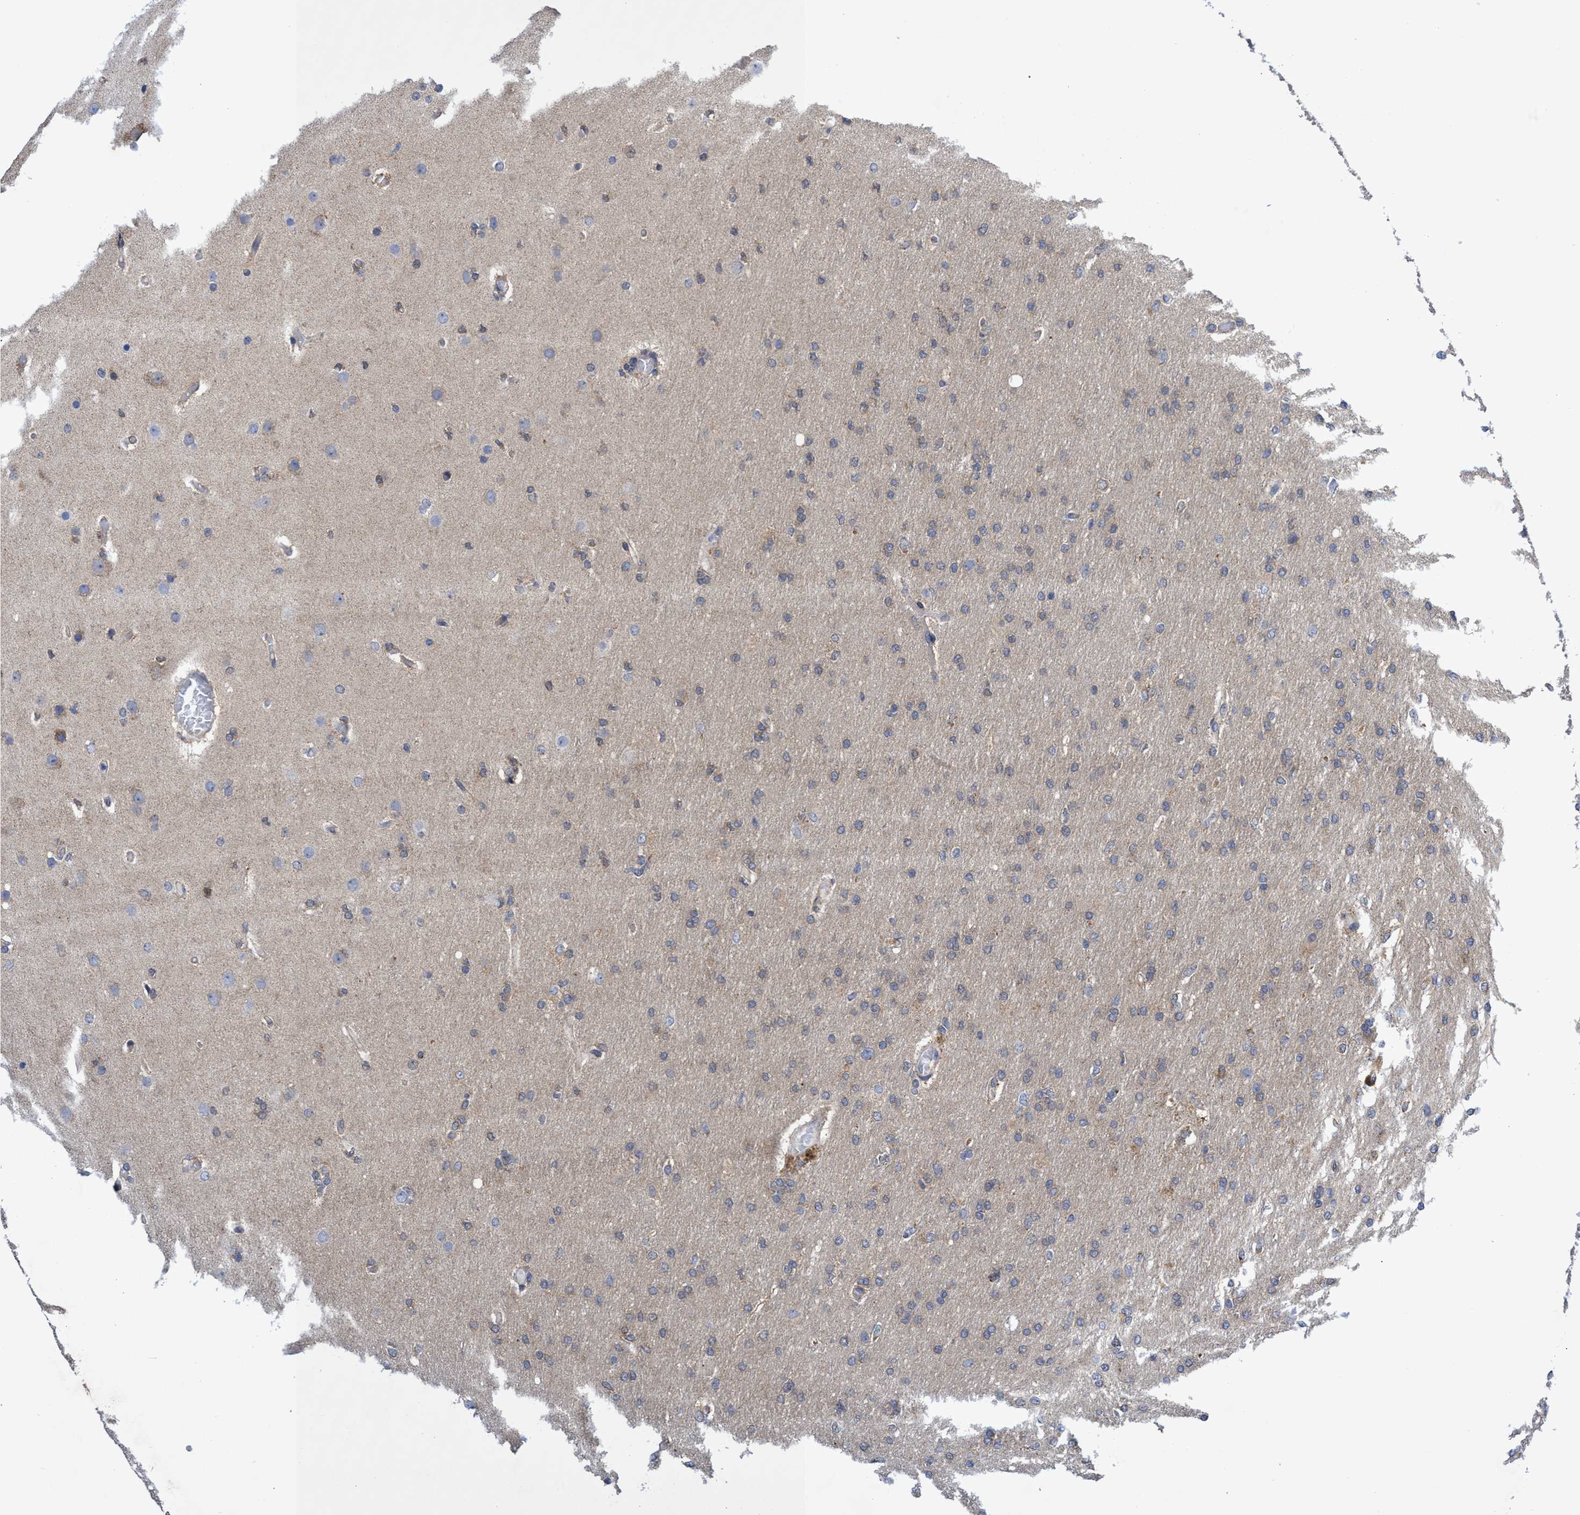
{"staining": {"intensity": "weak", "quantity": "<25%", "location": "cytoplasmic/membranous"}, "tissue": "glioma", "cell_type": "Tumor cells", "image_type": "cancer", "snomed": [{"axis": "morphology", "description": "Glioma, malignant, High grade"}, {"axis": "topography", "description": "Cerebral cortex"}], "caption": "Human glioma stained for a protein using immunohistochemistry reveals no staining in tumor cells.", "gene": "CRYZ", "patient": {"sex": "female", "age": 36}}